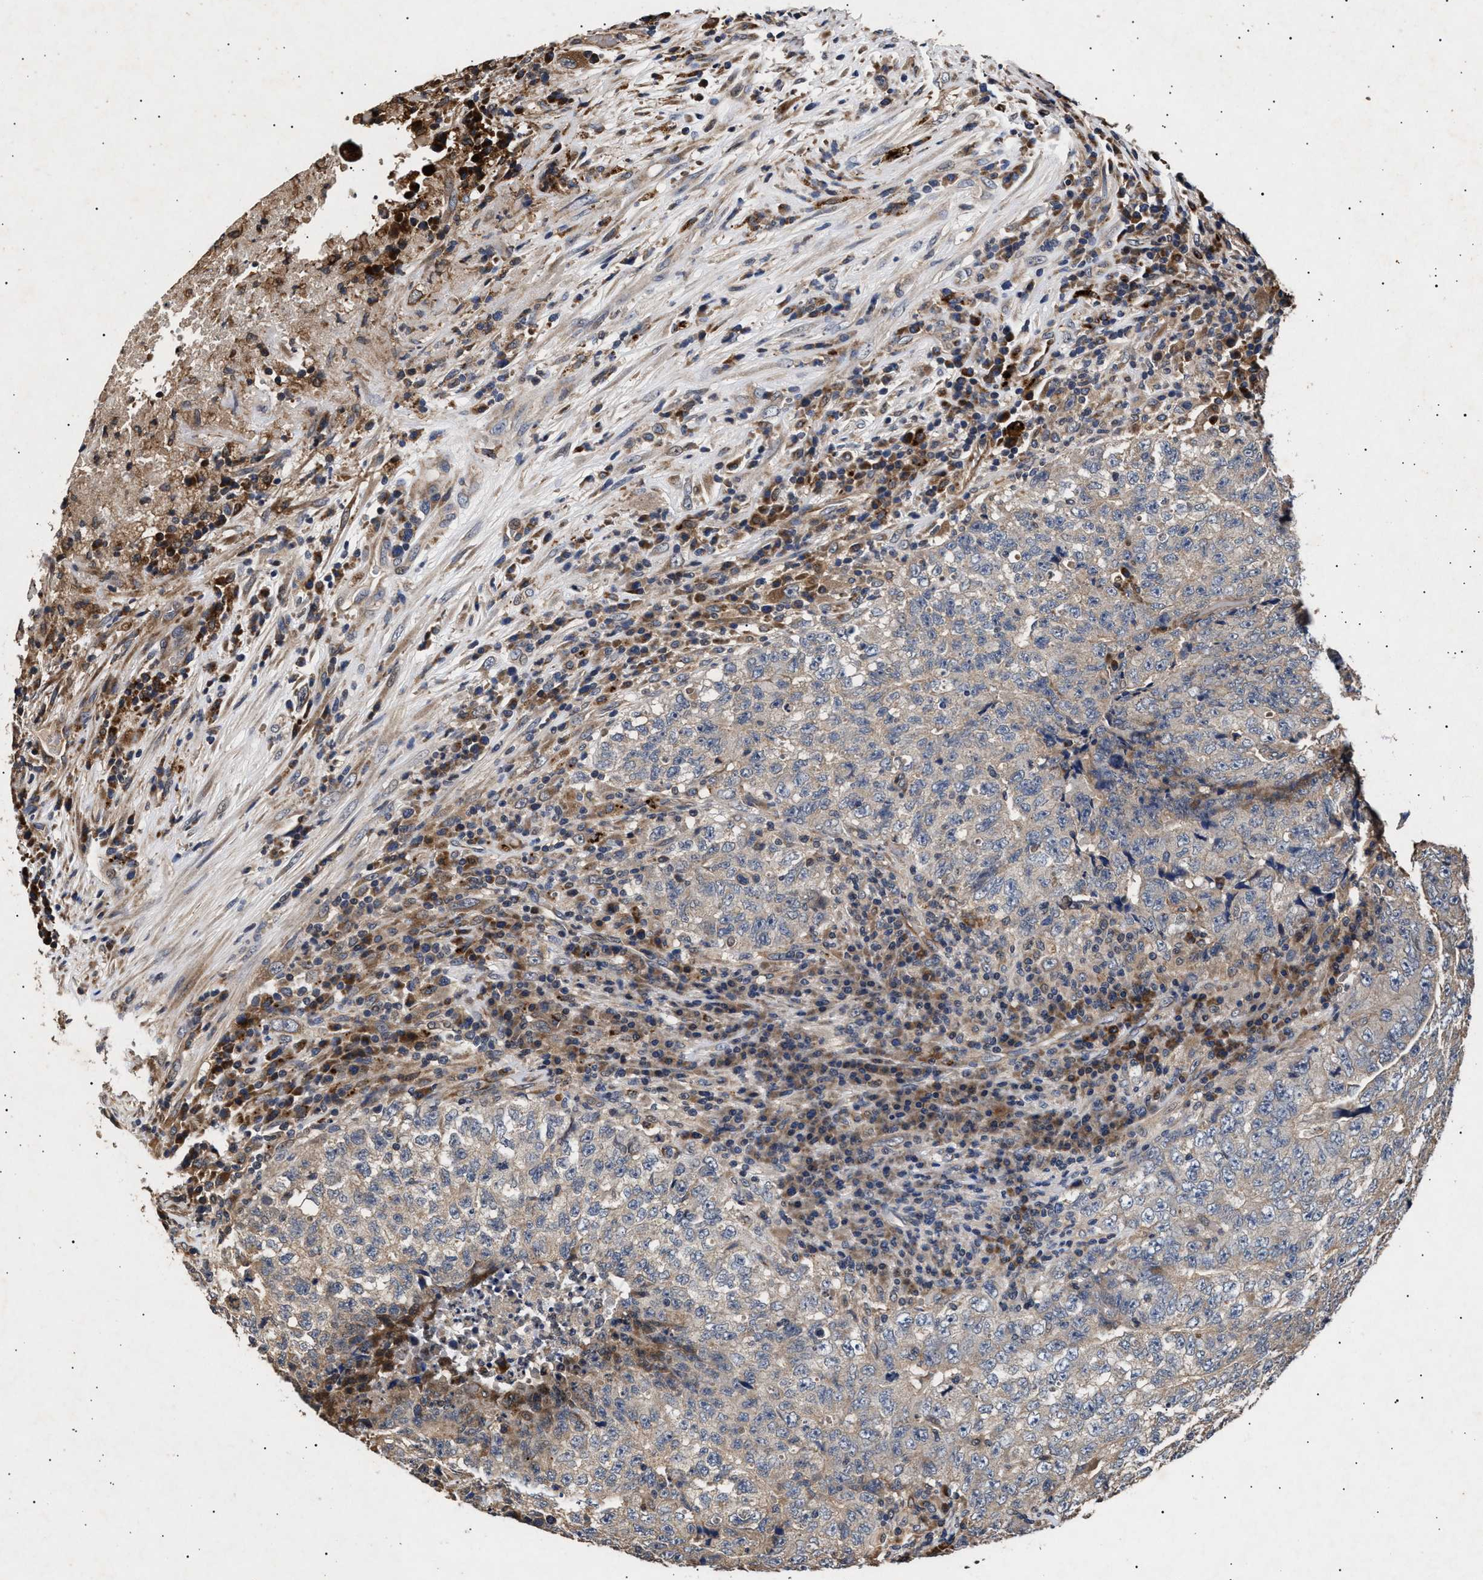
{"staining": {"intensity": "weak", "quantity": "25%-75%", "location": "cytoplasmic/membranous"}, "tissue": "testis cancer", "cell_type": "Tumor cells", "image_type": "cancer", "snomed": [{"axis": "morphology", "description": "Necrosis, NOS"}, {"axis": "morphology", "description": "Carcinoma, Embryonal, NOS"}, {"axis": "topography", "description": "Testis"}], "caption": "About 25%-75% of tumor cells in embryonal carcinoma (testis) show weak cytoplasmic/membranous protein expression as visualized by brown immunohistochemical staining.", "gene": "ITGB5", "patient": {"sex": "male", "age": 19}}